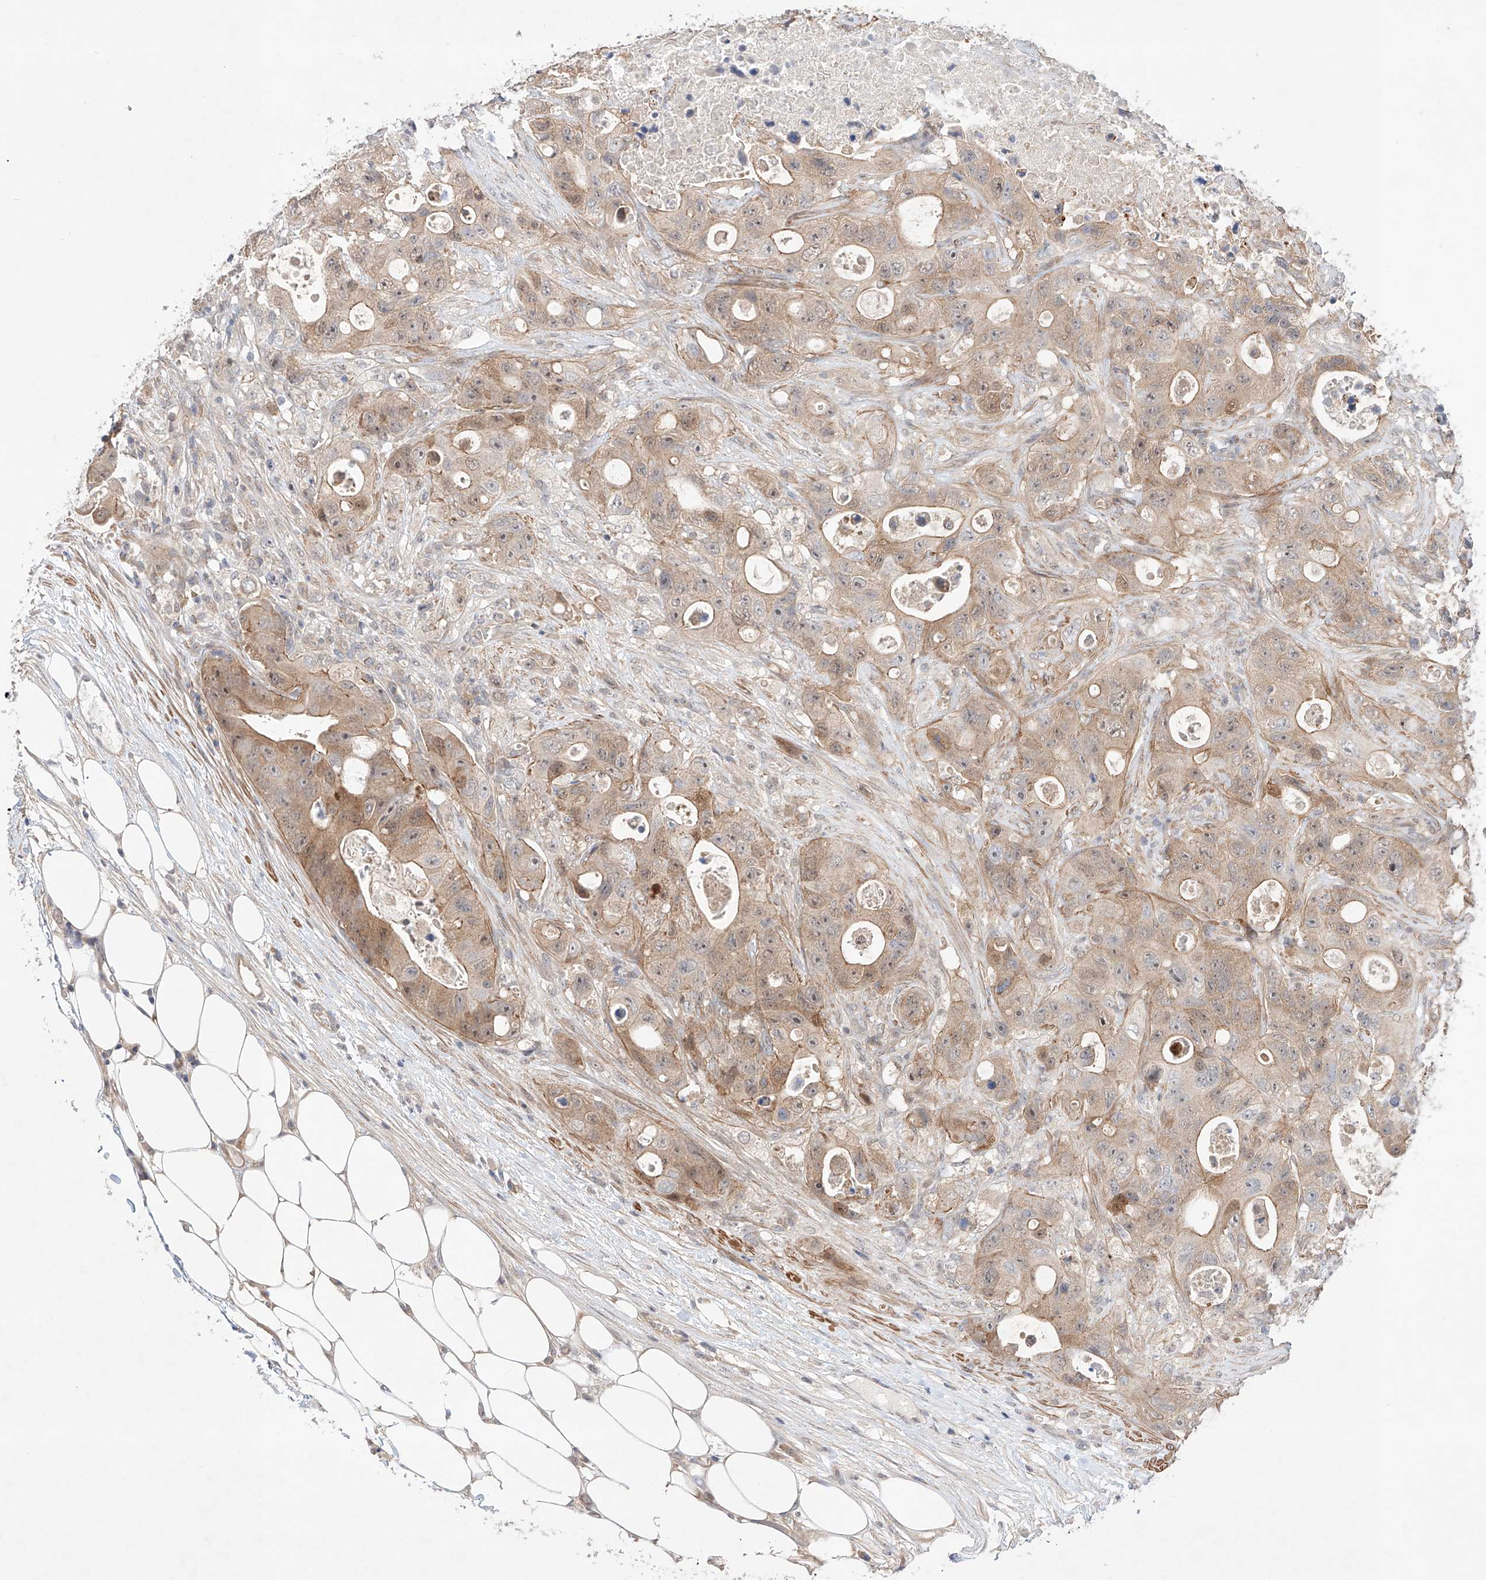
{"staining": {"intensity": "weak", "quantity": ">75%", "location": "cytoplasmic/membranous"}, "tissue": "colorectal cancer", "cell_type": "Tumor cells", "image_type": "cancer", "snomed": [{"axis": "morphology", "description": "Adenocarcinoma, NOS"}, {"axis": "topography", "description": "Colon"}], "caption": "Tumor cells reveal low levels of weak cytoplasmic/membranous expression in about >75% of cells in colorectal cancer (adenocarcinoma). (Brightfield microscopy of DAB IHC at high magnification).", "gene": "TSR2", "patient": {"sex": "female", "age": 46}}